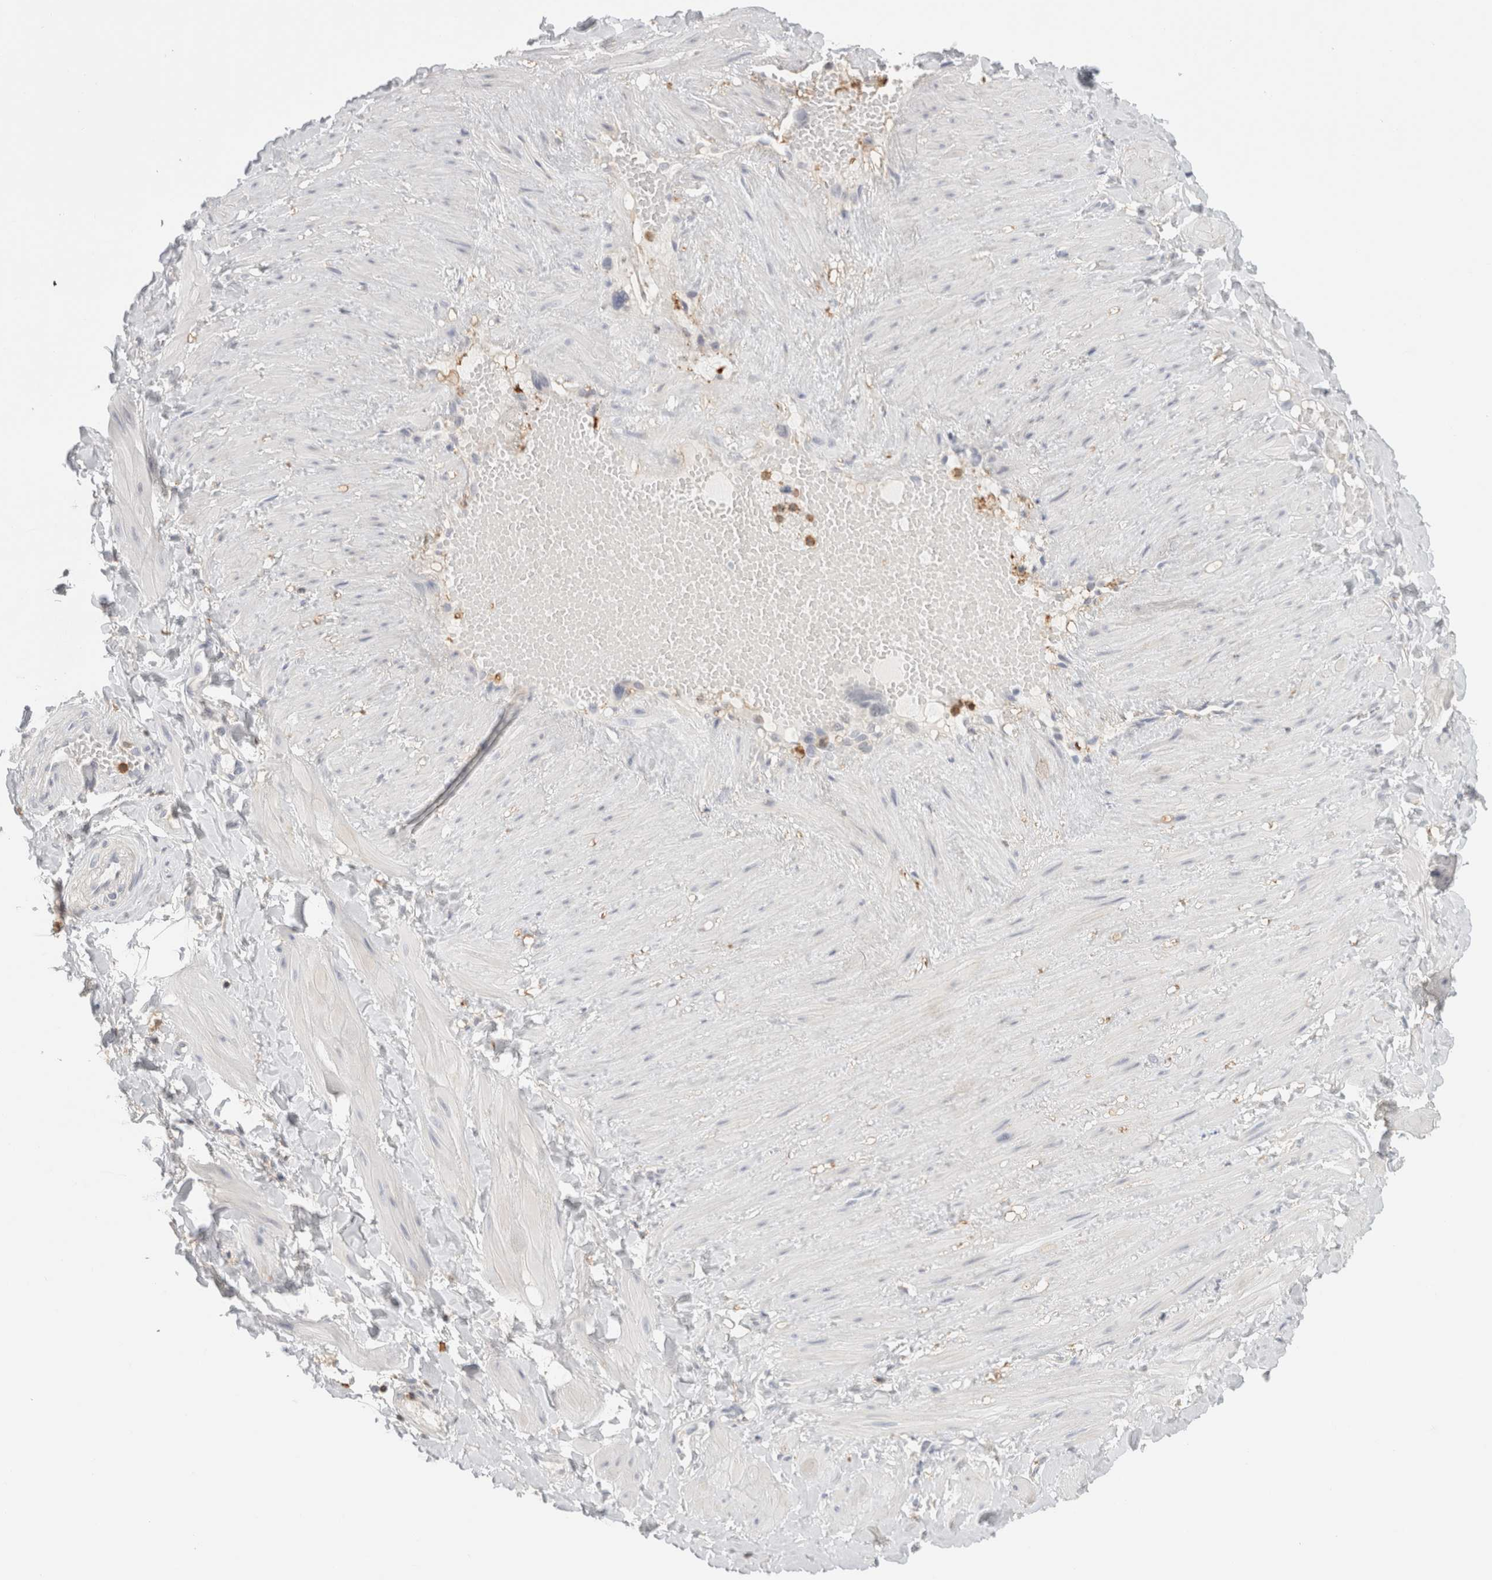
{"staining": {"intensity": "negative", "quantity": "none", "location": "none"}, "tissue": "soft tissue", "cell_type": "Fibroblasts", "image_type": "normal", "snomed": [{"axis": "morphology", "description": "Normal tissue, NOS"}, {"axis": "topography", "description": "Adipose tissue"}, {"axis": "topography", "description": "Vascular tissue"}, {"axis": "topography", "description": "Peripheral nerve tissue"}], "caption": "Protein analysis of unremarkable soft tissue exhibits no significant staining in fibroblasts.", "gene": "P2RY2", "patient": {"sex": "male", "age": 25}}